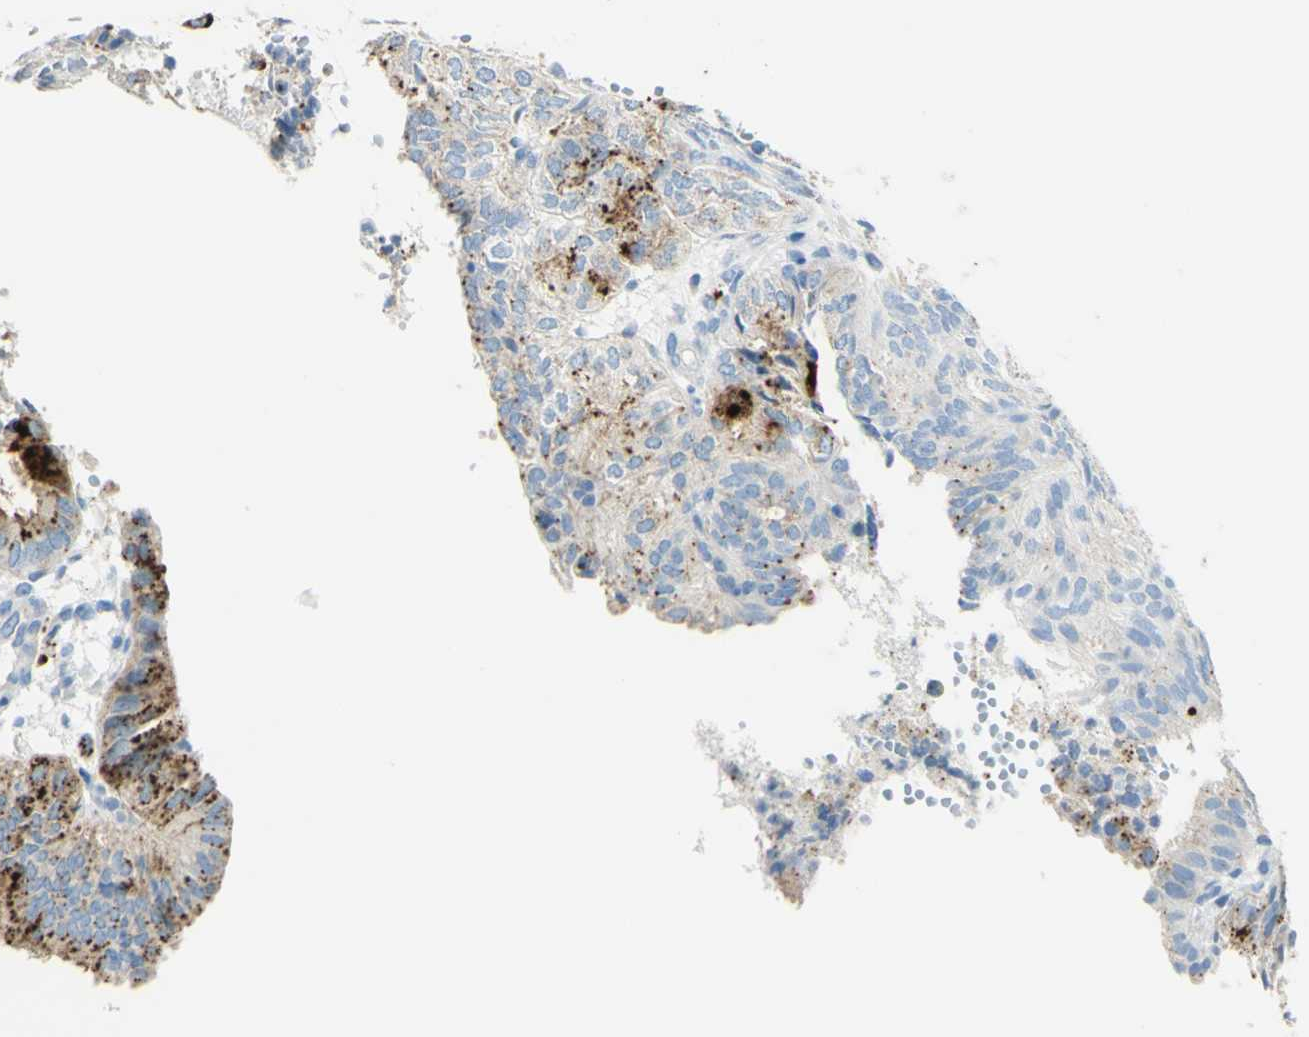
{"staining": {"intensity": "strong", "quantity": "<25%", "location": "cytoplasmic/membranous"}, "tissue": "endometrial cancer", "cell_type": "Tumor cells", "image_type": "cancer", "snomed": [{"axis": "morphology", "description": "Adenocarcinoma, NOS"}, {"axis": "topography", "description": "Uterus"}], "caption": "Human adenocarcinoma (endometrial) stained with a brown dye shows strong cytoplasmic/membranous positive staining in approximately <25% of tumor cells.", "gene": "TSPAN1", "patient": {"sex": "female", "age": 60}}